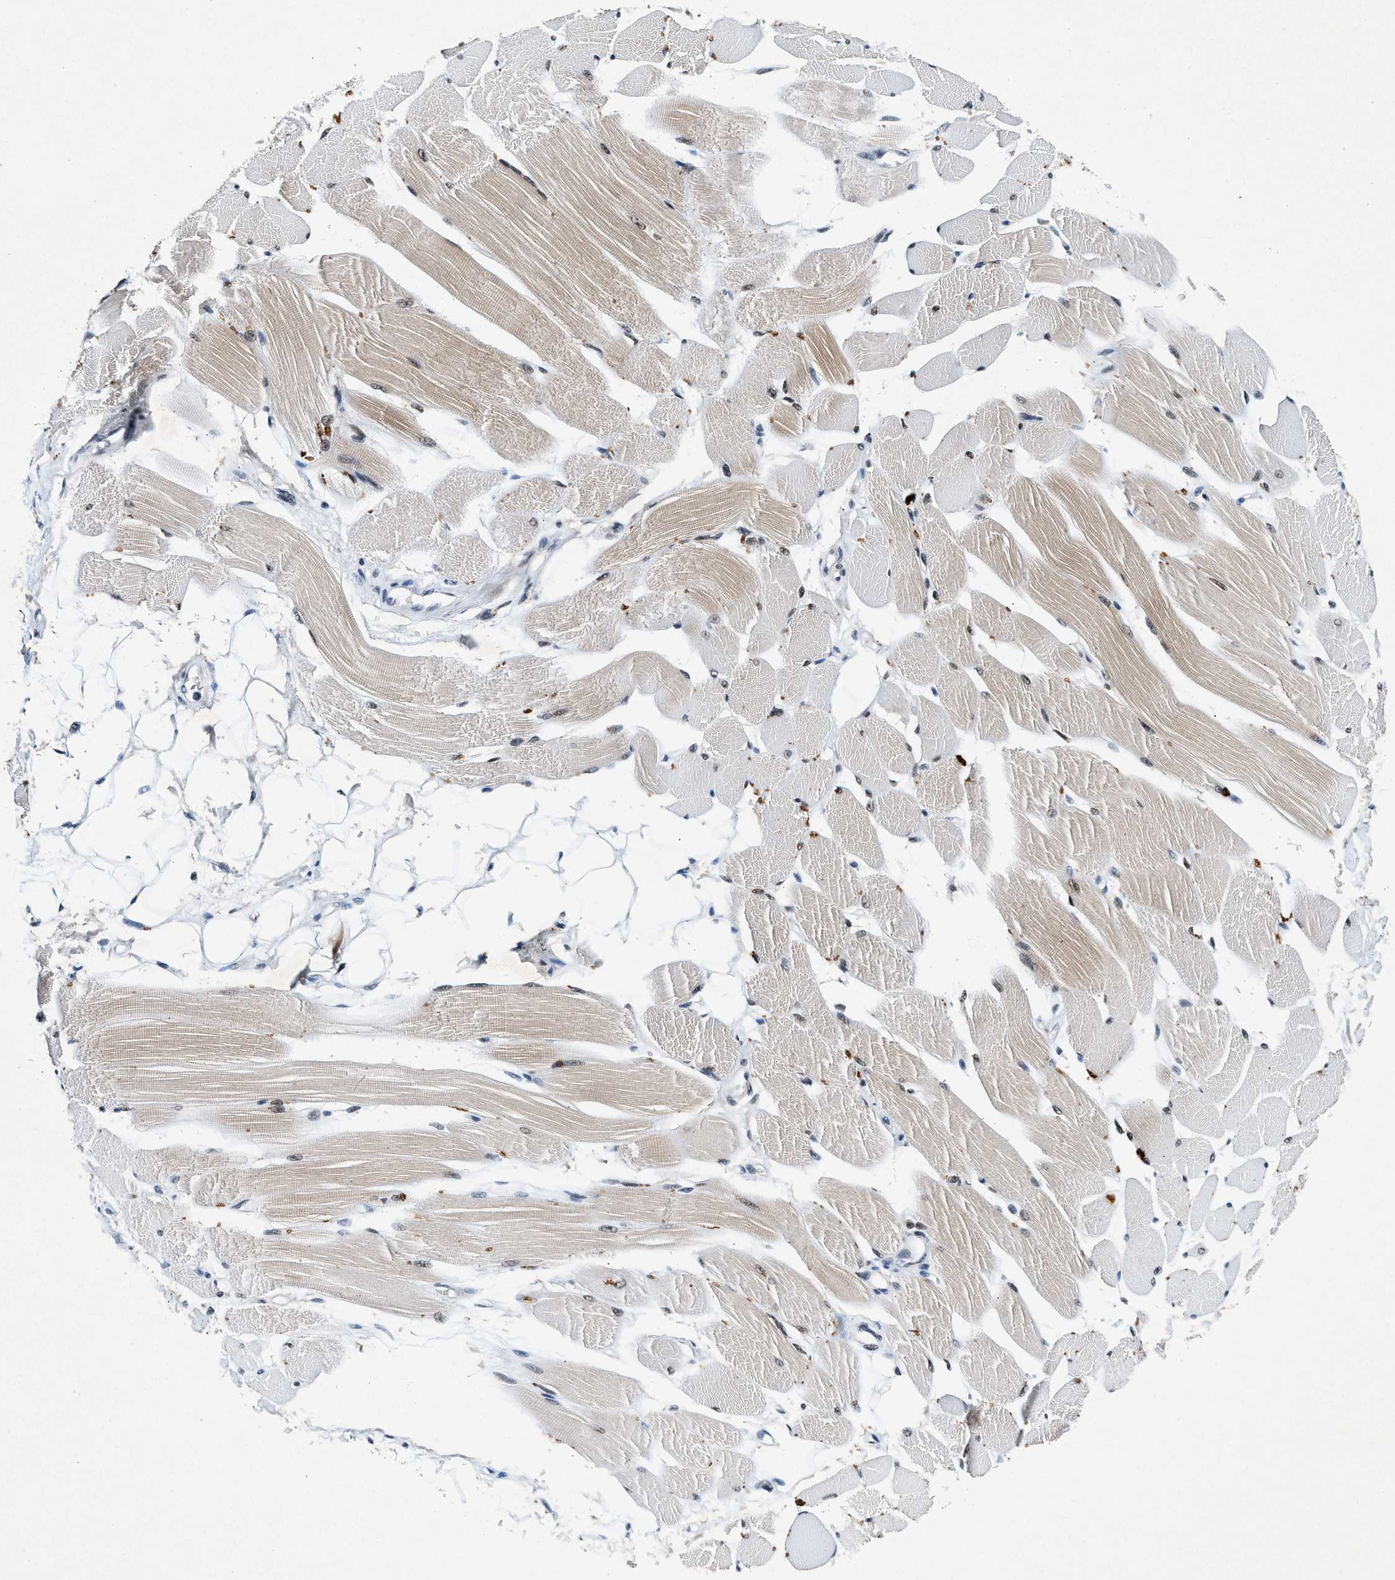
{"staining": {"intensity": "weak", "quantity": "25%-75%", "location": "cytoplasmic/membranous,nuclear"}, "tissue": "skeletal muscle", "cell_type": "Myocytes", "image_type": "normal", "snomed": [{"axis": "morphology", "description": "Normal tissue, NOS"}, {"axis": "topography", "description": "Skeletal muscle"}, {"axis": "topography", "description": "Peripheral nerve tissue"}], "caption": "Immunohistochemical staining of benign human skeletal muscle shows low levels of weak cytoplasmic/membranous,nuclear positivity in approximately 25%-75% of myocytes.", "gene": "NCOA1", "patient": {"sex": "female", "age": 84}}